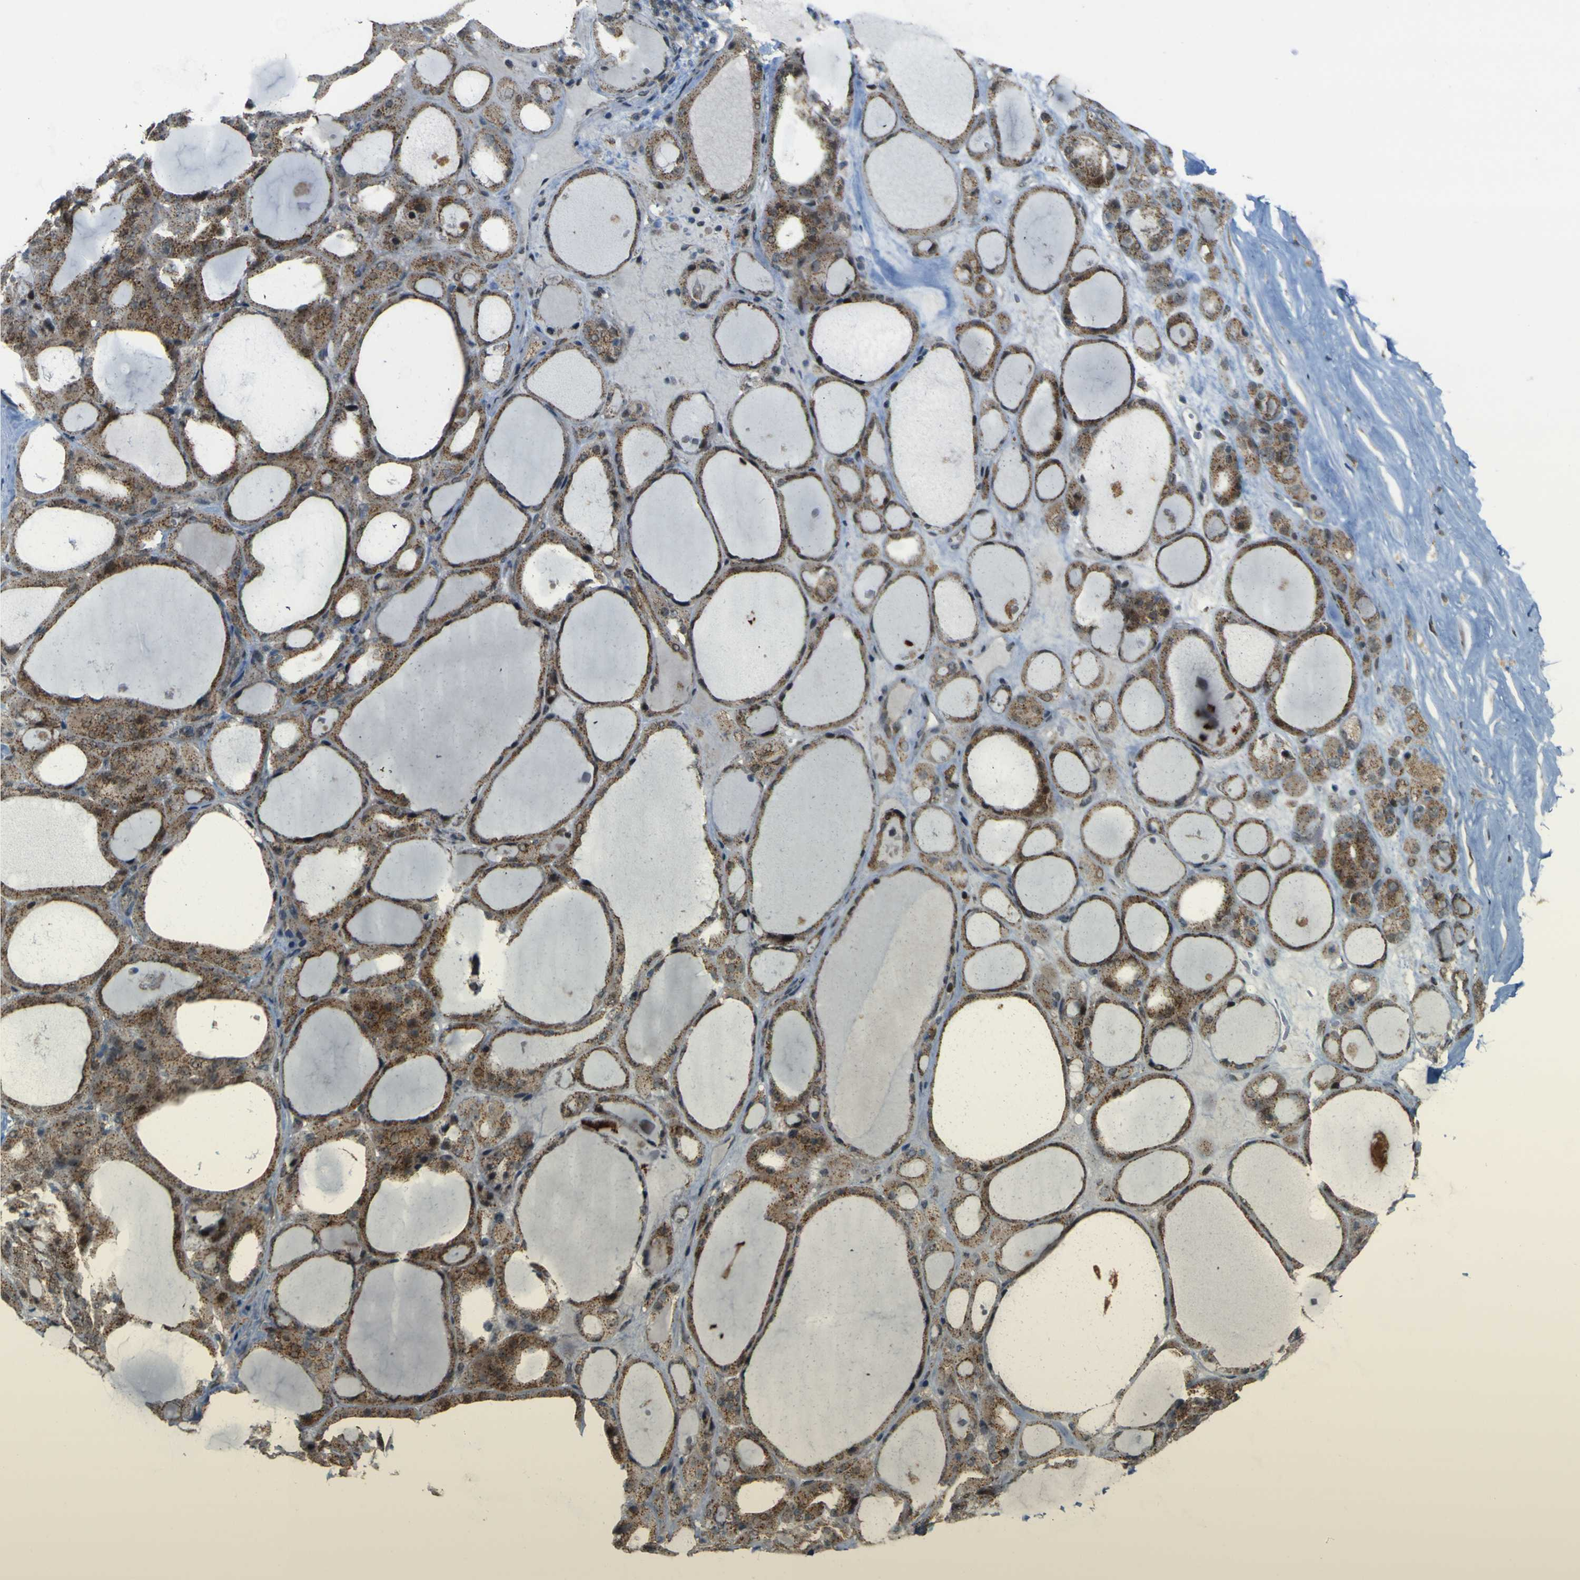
{"staining": {"intensity": "moderate", "quantity": ">75%", "location": "cytoplasmic/membranous"}, "tissue": "thyroid gland", "cell_type": "Glandular cells", "image_type": "normal", "snomed": [{"axis": "morphology", "description": "Normal tissue, NOS"}, {"axis": "morphology", "description": "Carcinoma, NOS"}, {"axis": "topography", "description": "Thyroid gland"}], "caption": "Thyroid gland was stained to show a protein in brown. There is medium levels of moderate cytoplasmic/membranous expression in approximately >75% of glandular cells. (IHC, brightfield microscopy, high magnification).", "gene": "ACBD5", "patient": {"sex": "female", "age": 86}}